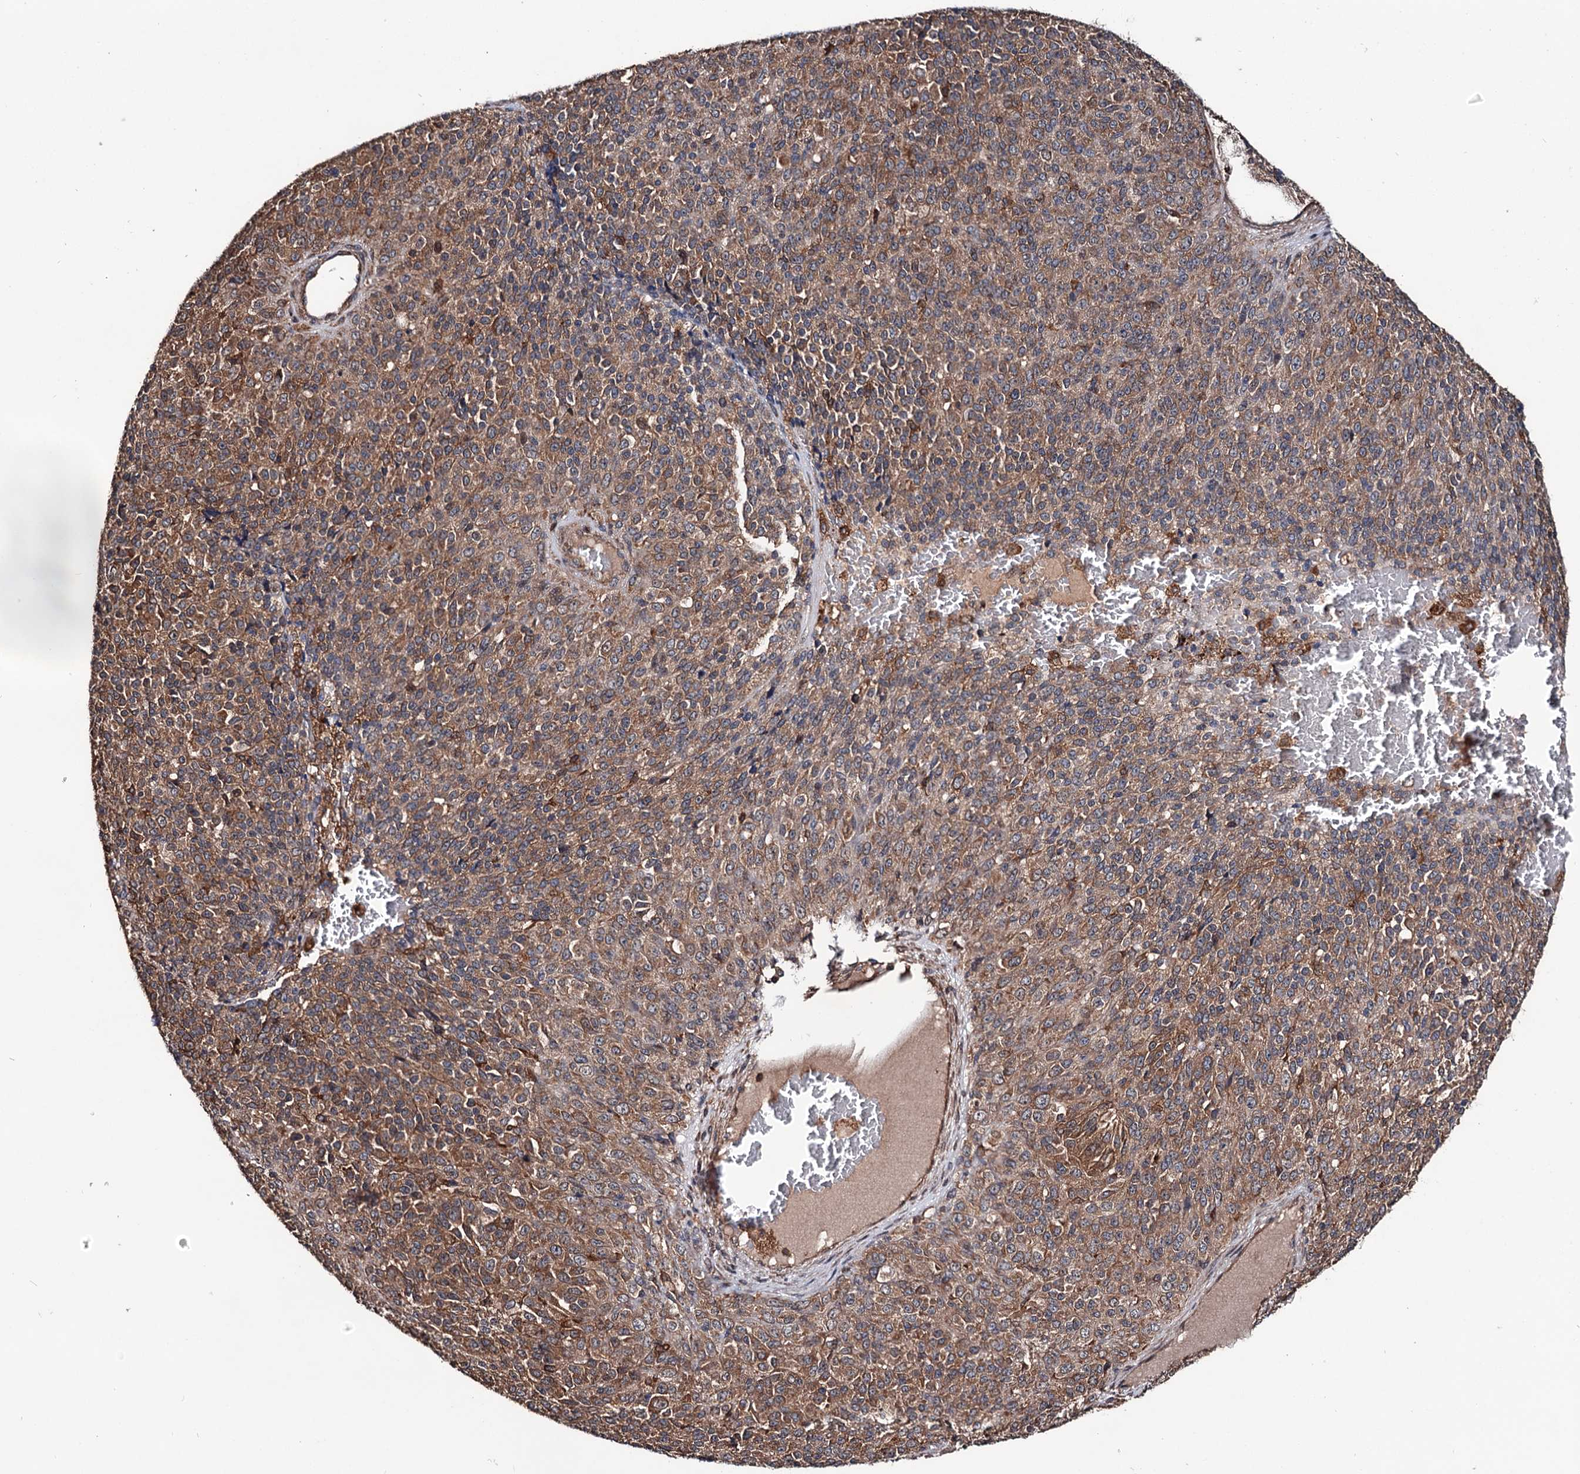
{"staining": {"intensity": "moderate", "quantity": ">75%", "location": "cytoplasmic/membranous"}, "tissue": "melanoma", "cell_type": "Tumor cells", "image_type": "cancer", "snomed": [{"axis": "morphology", "description": "Malignant melanoma, Metastatic site"}, {"axis": "topography", "description": "Brain"}], "caption": "Malignant melanoma (metastatic site) was stained to show a protein in brown. There is medium levels of moderate cytoplasmic/membranous expression in approximately >75% of tumor cells.", "gene": "GRIP1", "patient": {"sex": "female", "age": 56}}